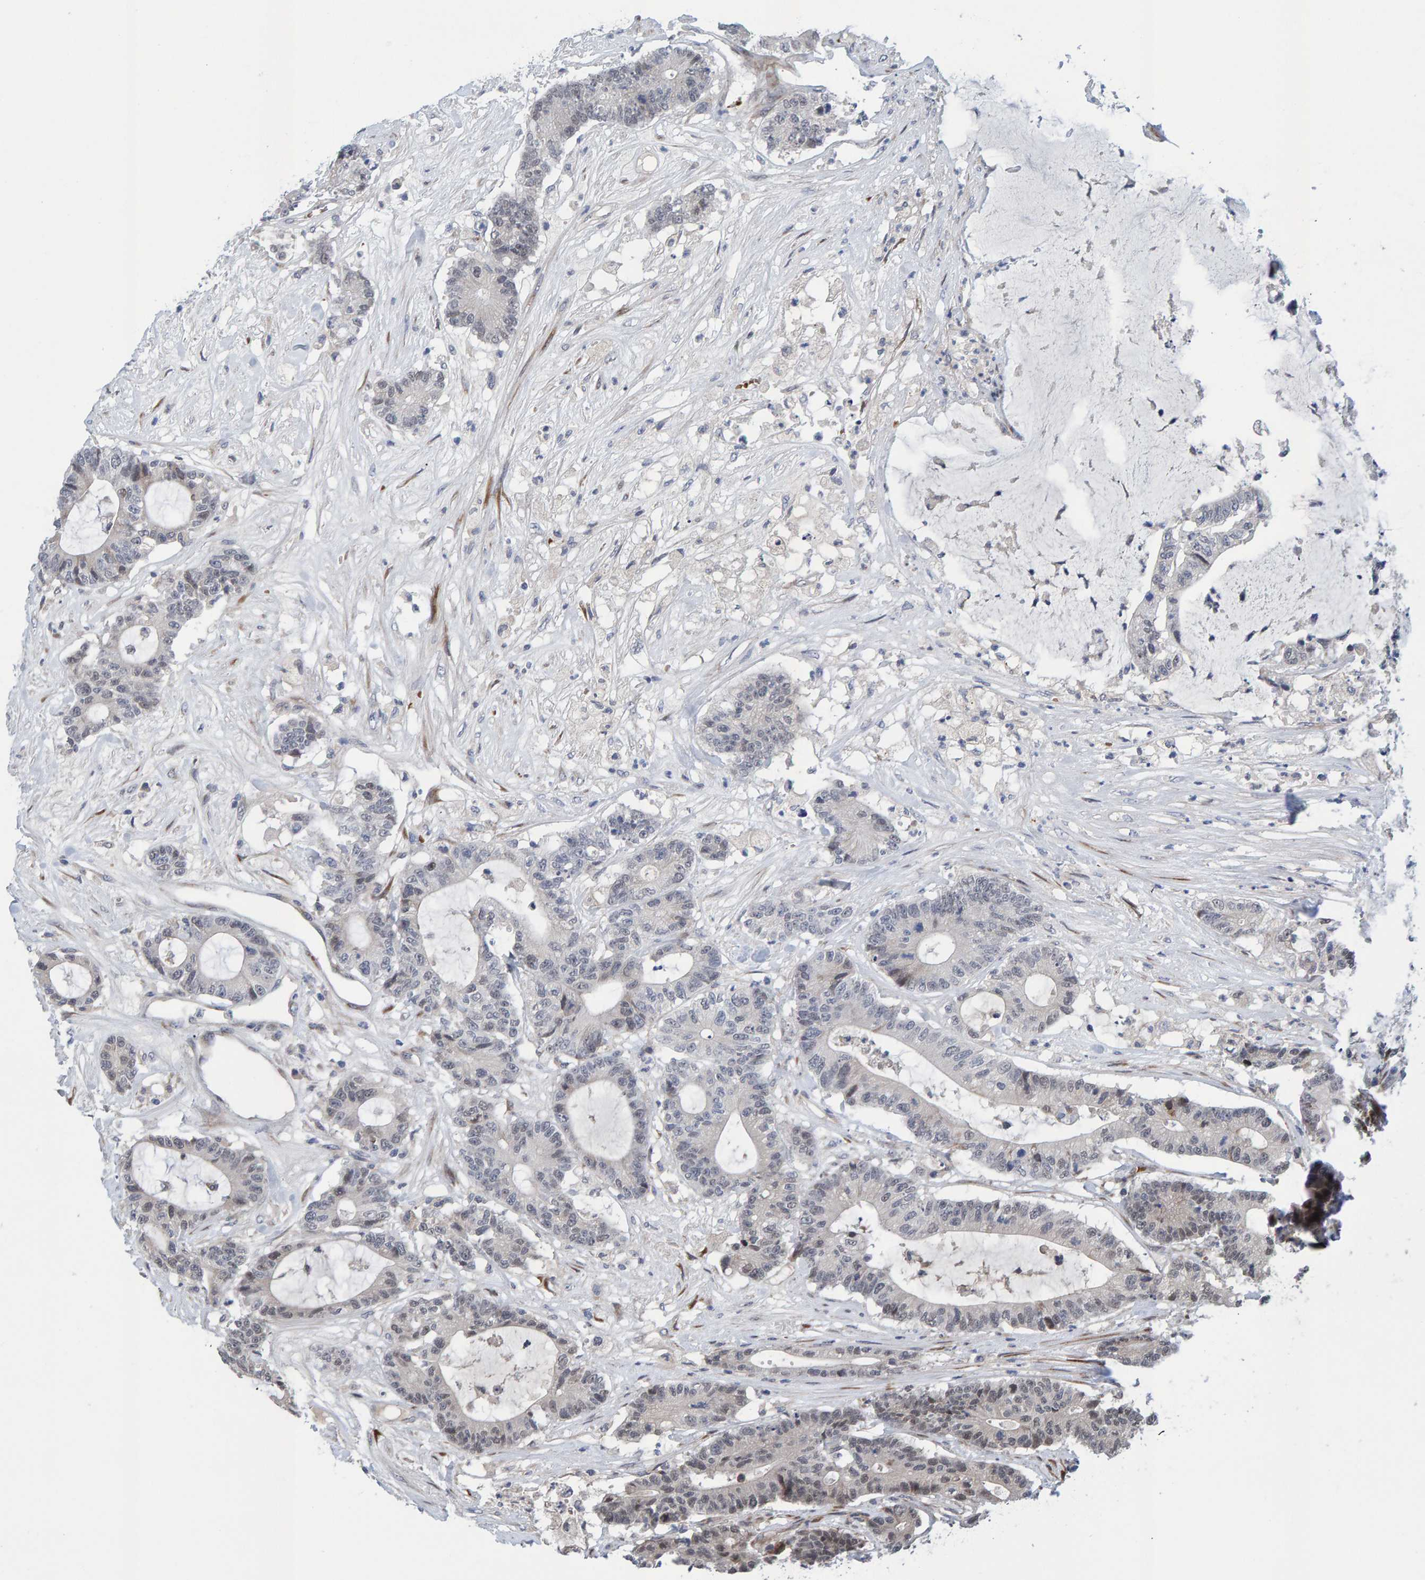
{"staining": {"intensity": "weak", "quantity": "<25%", "location": "nuclear"}, "tissue": "colorectal cancer", "cell_type": "Tumor cells", "image_type": "cancer", "snomed": [{"axis": "morphology", "description": "Adenocarcinoma, NOS"}, {"axis": "topography", "description": "Colon"}], "caption": "IHC histopathology image of neoplastic tissue: adenocarcinoma (colorectal) stained with DAB (3,3'-diaminobenzidine) reveals no significant protein staining in tumor cells.", "gene": "MFSD6L", "patient": {"sex": "female", "age": 84}}